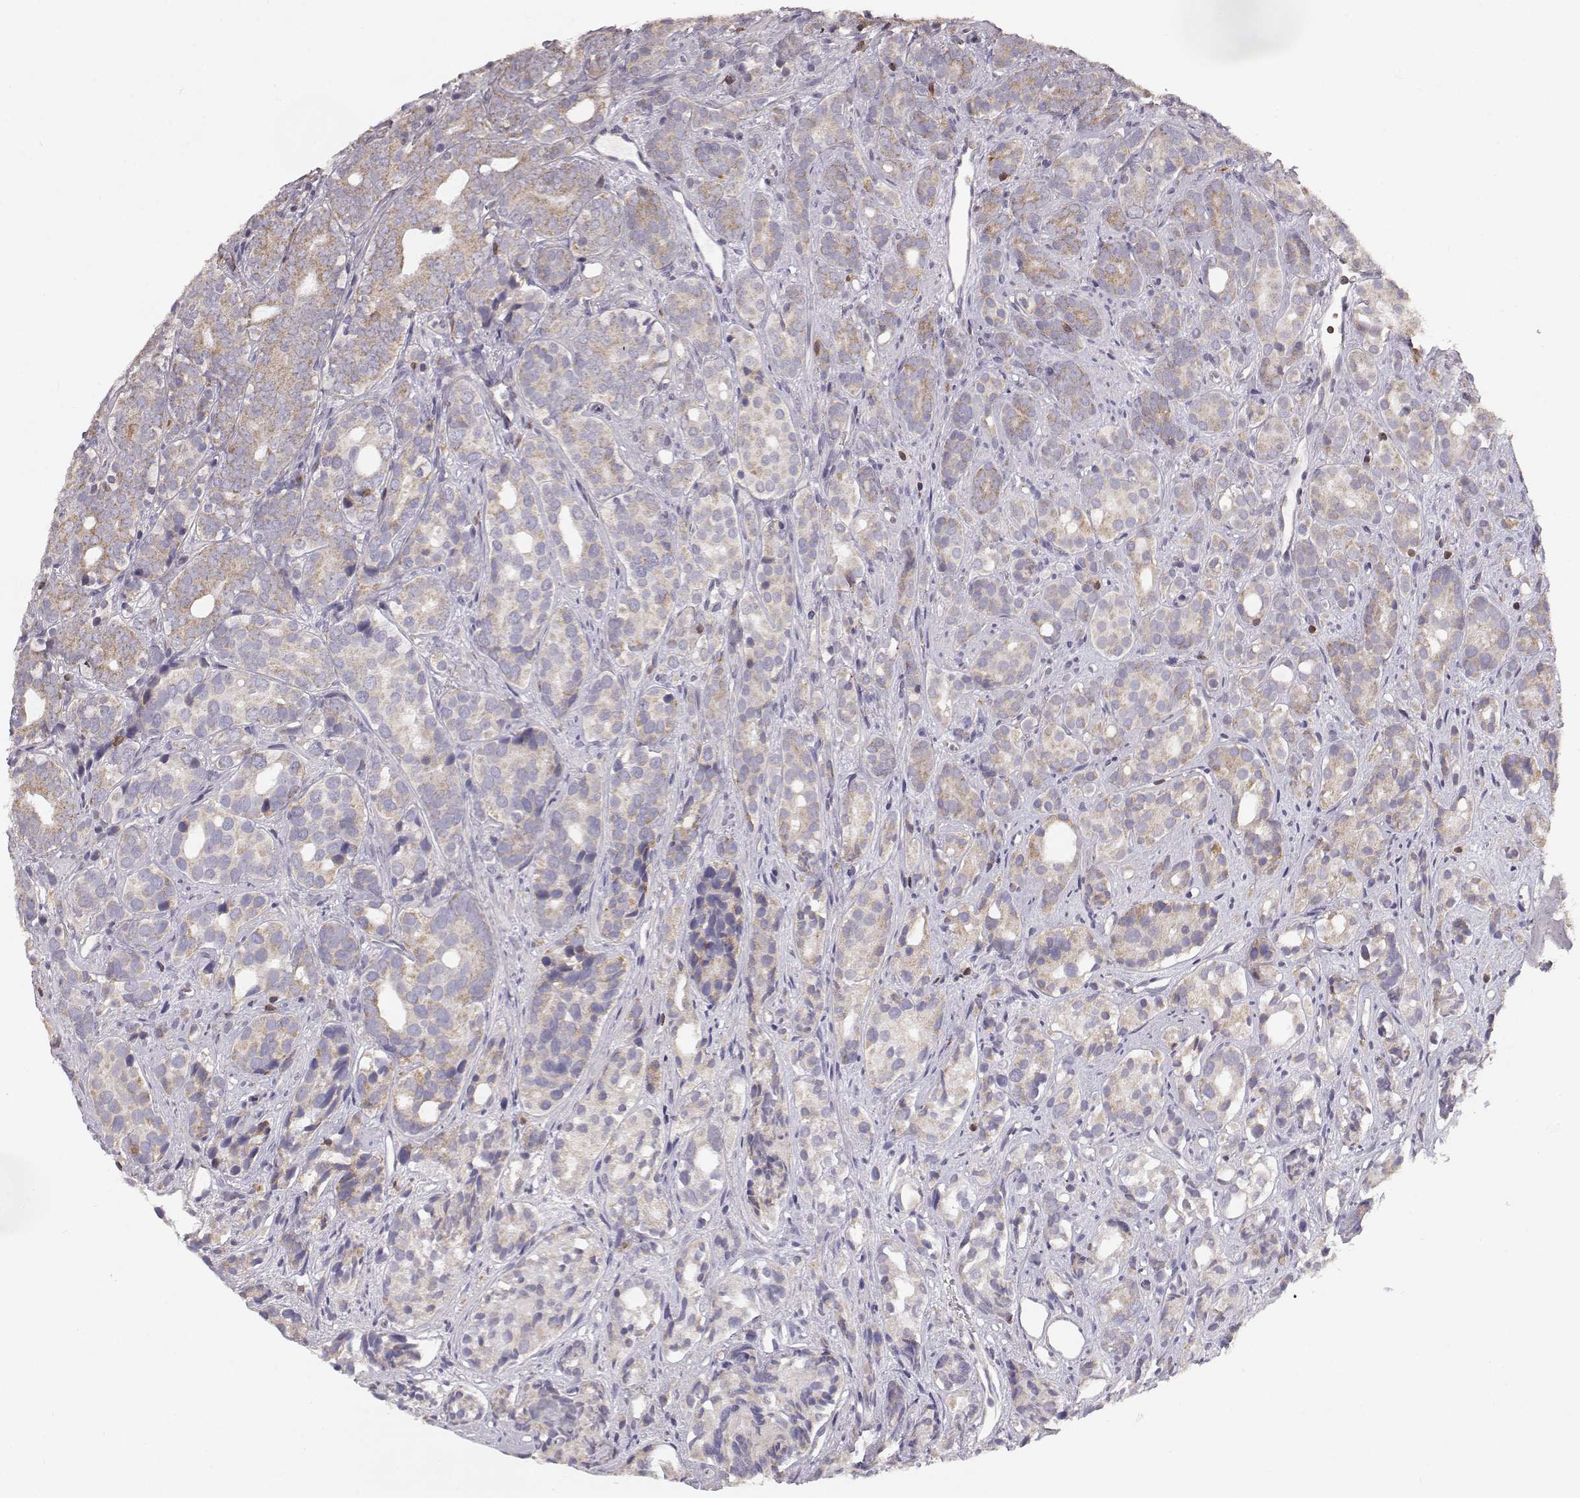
{"staining": {"intensity": "moderate", "quantity": ">75%", "location": "cytoplasmic/membranous"}, "tissue": "prostate cancer", "cell_type": "Tumor cells", "image_type": "cancer", "snomed": [{"axis": "morphology", "description": "Adenocarcinoma, High grade"}, {"axis": "topography", "description": "Prostate"}], "caption": "A medium amount of moderate cytoplasmic/membranous staining is appreciated in approximately >75% of tumor cells in high-grade adenocarcinoma (prostate) tissue. (DAB IHC, brown staining for protein, blue staining for nuclei).", "gene": "GRAP2", "patient": {"sex": "male", "age": 84}}